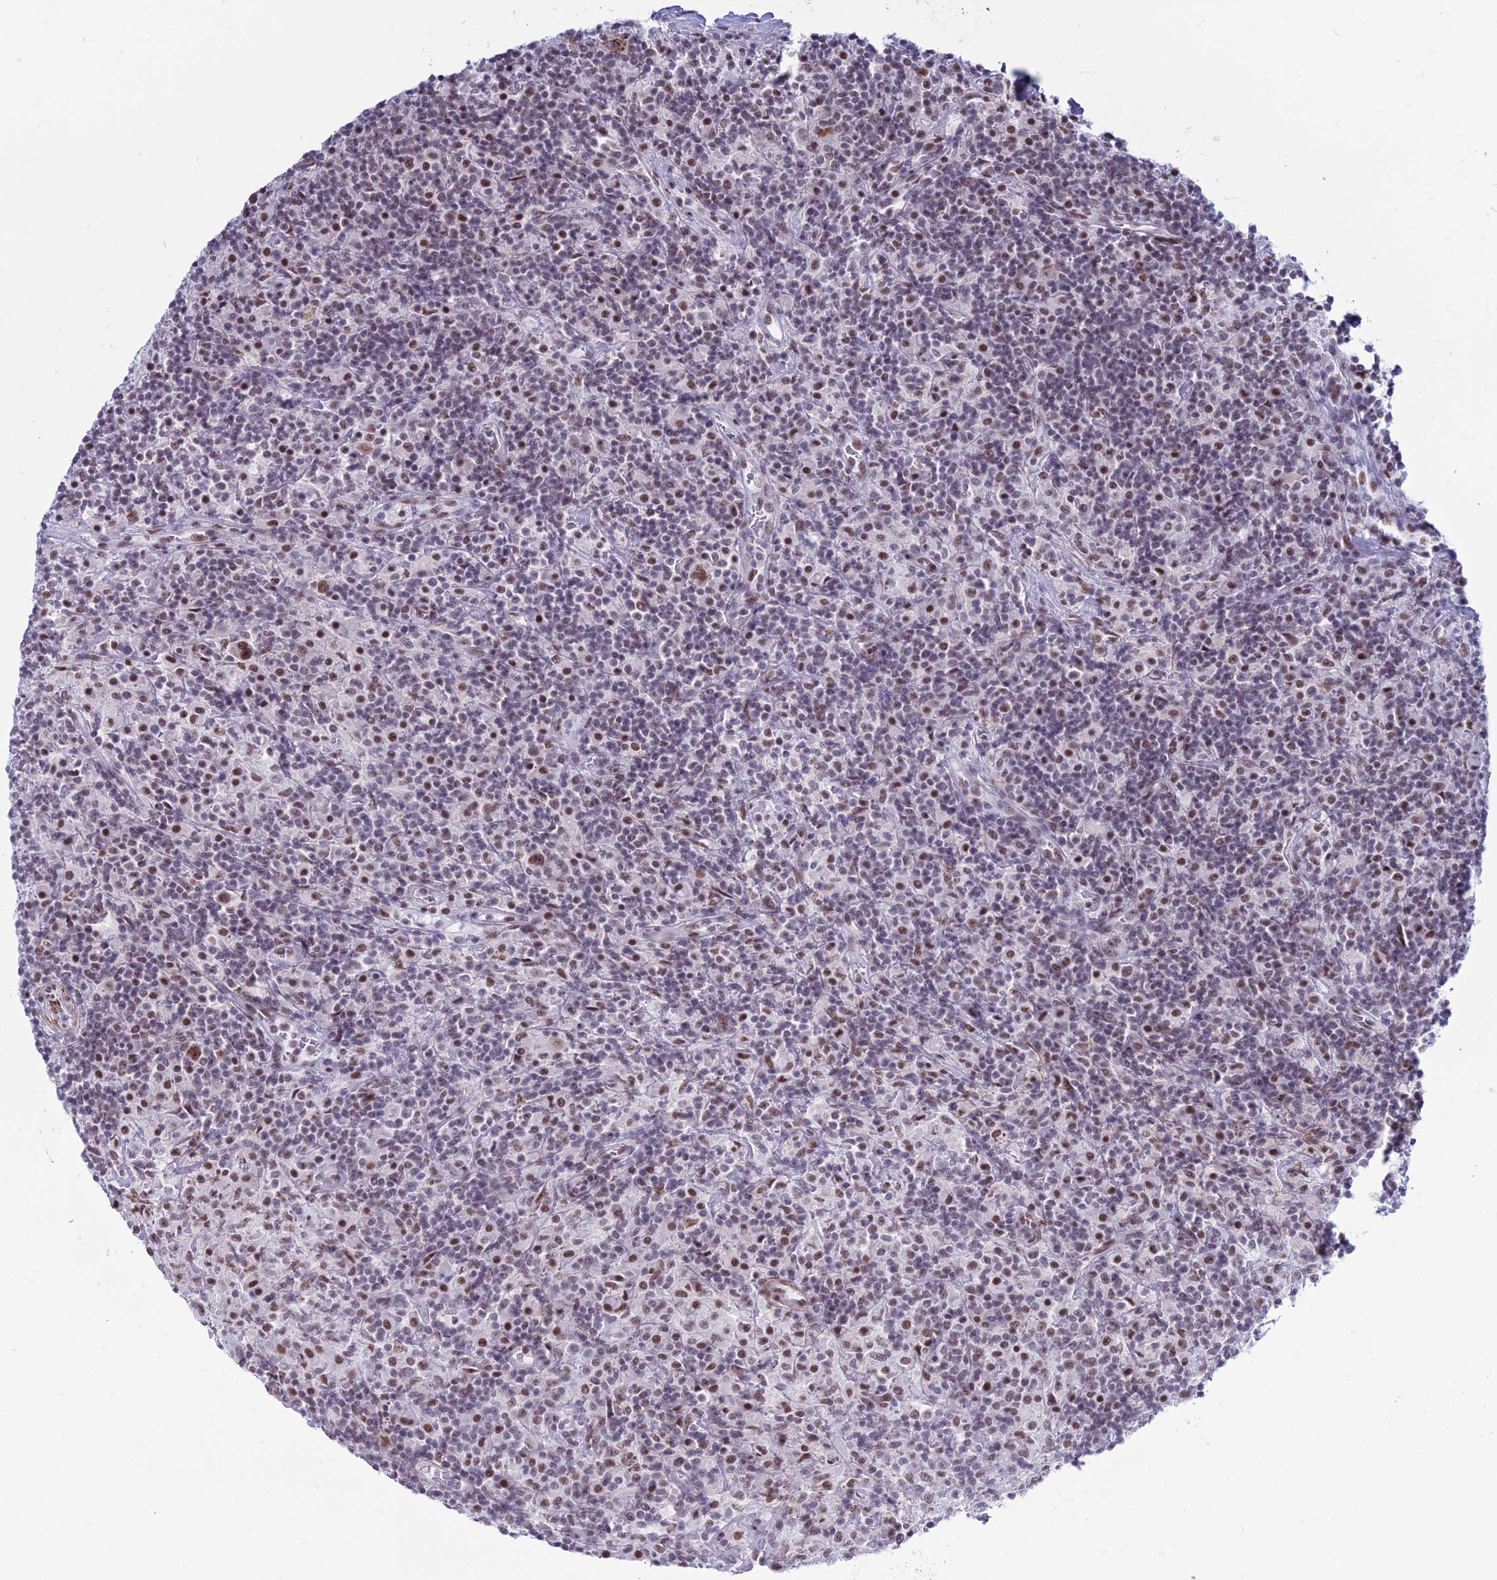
{"staining": {"intensity": "weak", "quantity": "<25%", "location": "nuclear"}, "tissue": "lymphoma", "cell_type": "Tumor cells", "image_type": "cancer", "snomed": [{"axis": "morphology", "description": "Hodgkin's disease, NOS"}, {"axis": "topography", "description": "Lymph node"}], "caption": "High magnification brightfield microscopy of lymphoma stained with DAB (3,3'-diaminobenzidine) (brown) and counterstained with hematoxylin (blue): tumor cells show no significant staining. Nuclei are stained in blue.", "gene": "U2AF1", "patient": {"sex": "male", "age": 70}}